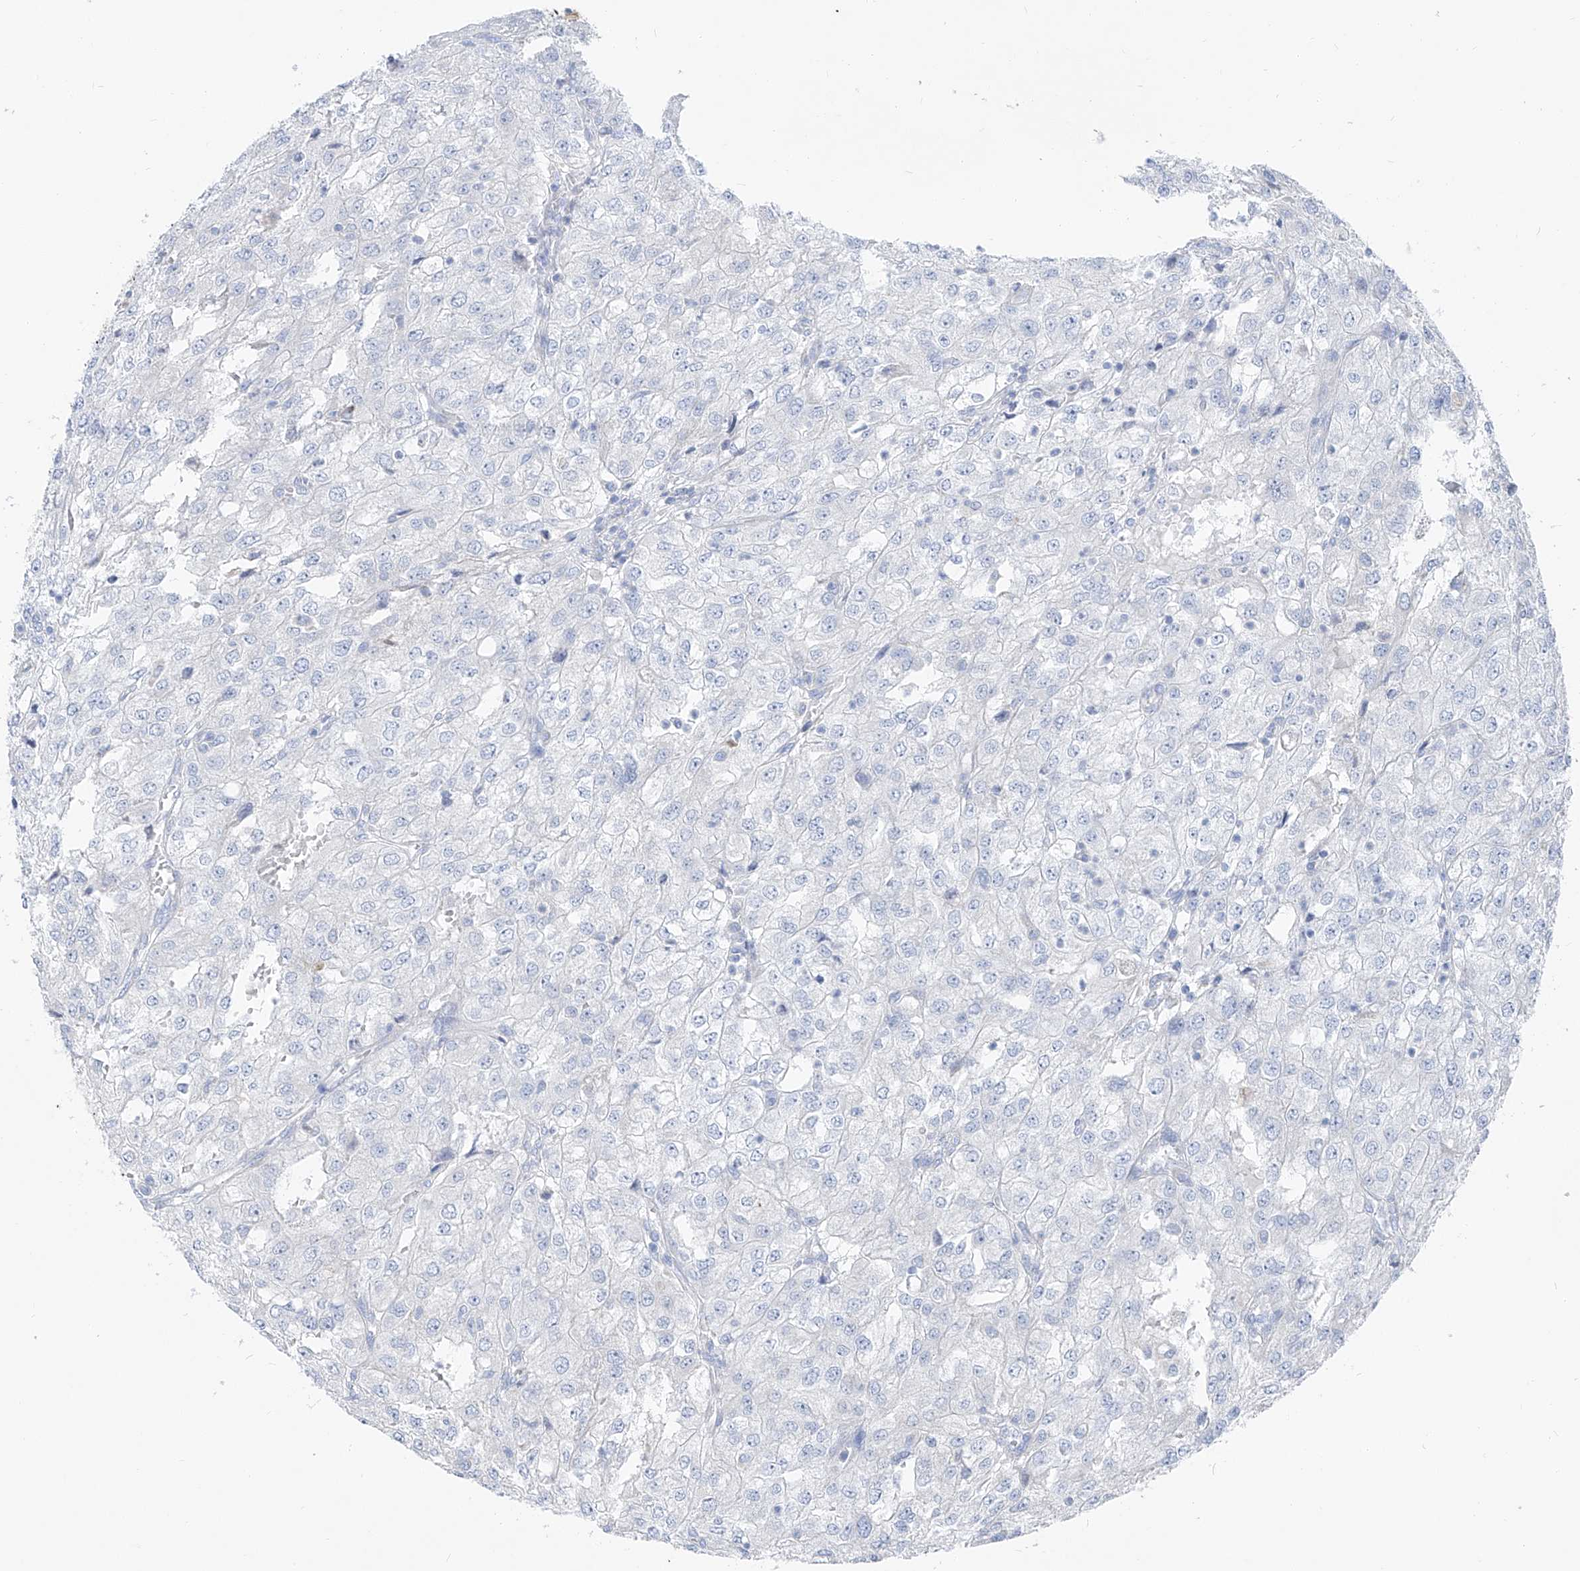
{"staining": {"intensity": "negative", "quantity": "none", "location": "none"}, "tissue": "renal cancer", "cell_type": "Tumor cells", "image_type": "cancer", "snomed": [{"axis": "morphology", "description": "Adenocarcinoma, NOS"}, {"axis": "topography", "description": "Kidney"}], "caption": "Immunohistochemical staining of renal cancer exhibits no significant positivity in tumor cells.", "gene": "UFL1", "patient": {"sex": "female", "age": 54}}